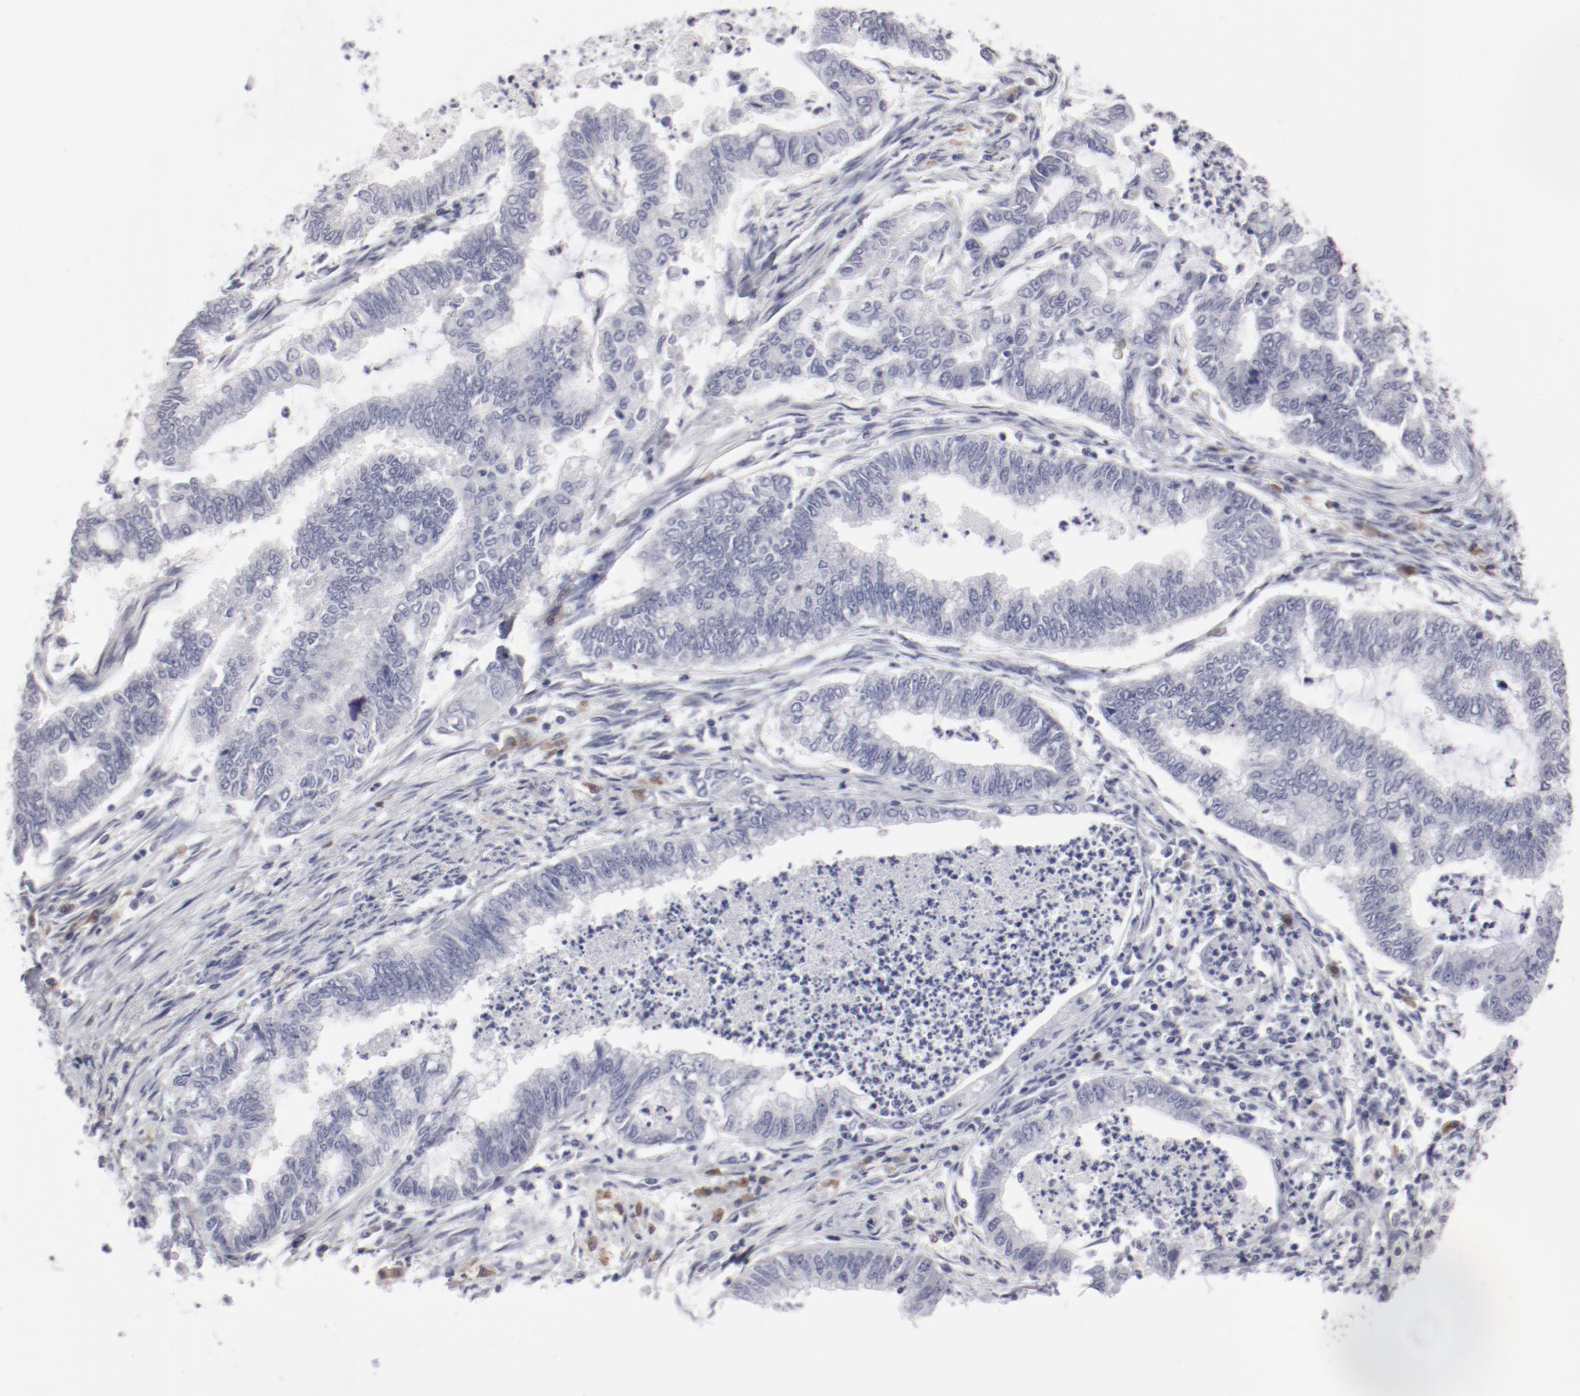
{"staining": {"intensity": "negative", "quantity": "none", "location": "none"}, "tissue": "endometrial cancer", "cell_type": "Tumor cells", "image_type": "cancer", "snomed": [{"axis": "morphology", "description": "Adenocarcinoma, NOS"}, {"axis": "topography", "description": "Endometrium"}], "caption": "Tumor cells show no significant protein positivity in endometrial cancer (adenocarcinoma).", "gene": "LAX1", "patient": {"sex": "female", "age": 79}}